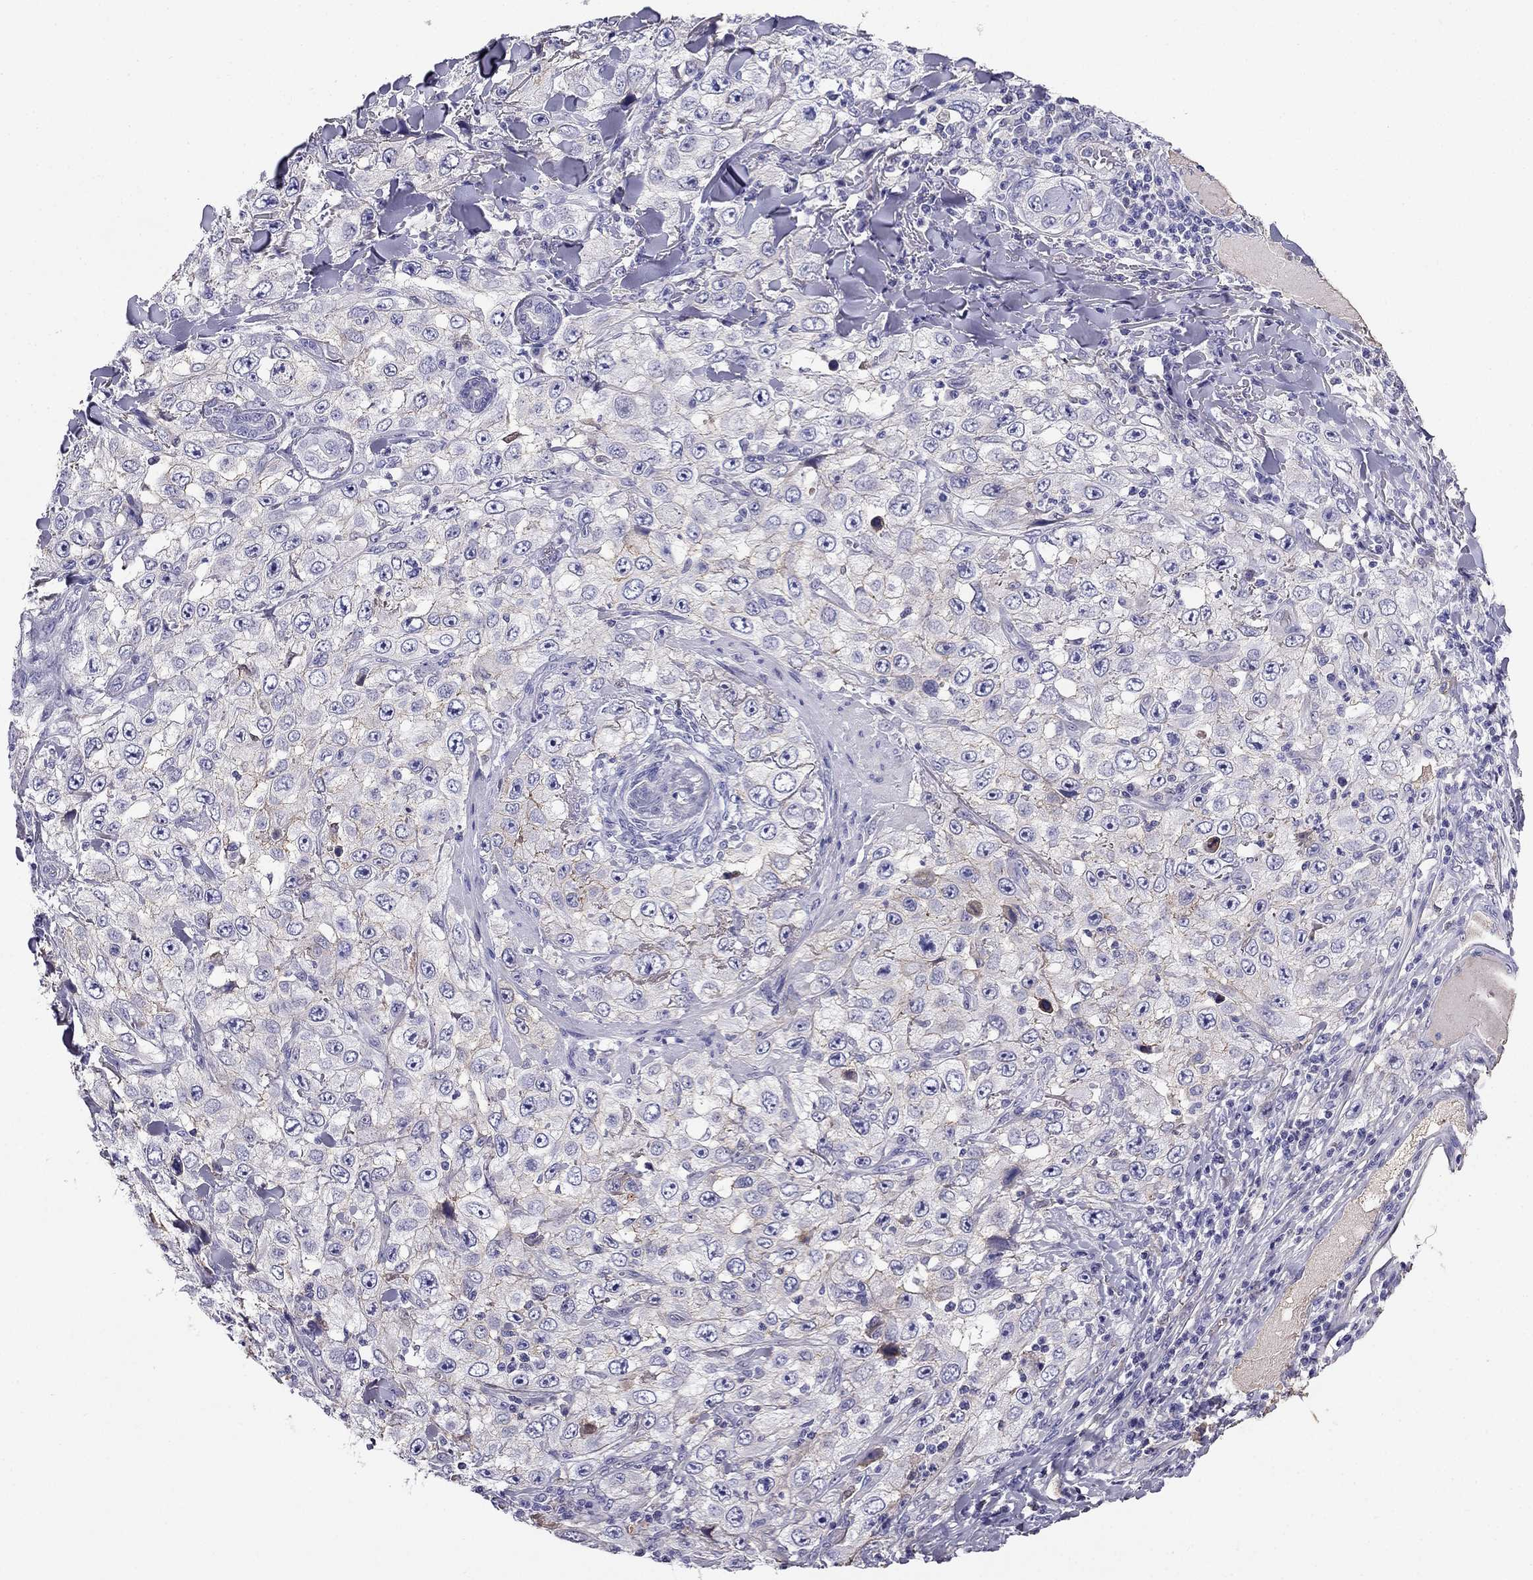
{"staining": {"intensity": "weak", "quantity": "<25%", "location": "cytoplasmic/membranous"}, "tissue": "skin cancer", "cell_type": "Tumor cells", "image_type": "cancer", "snomed": [{"axis": "morphology", "description": "Squamous cell carcinoma, NOS"}, {"axis": "topography", "description": "Skin"}], "caption": "Photomicrograph shows no significant protein positivity in tumor cells of skin cancer.", "gene": "TBC1D21", "patient": {"sex": "male", "age": 82}}